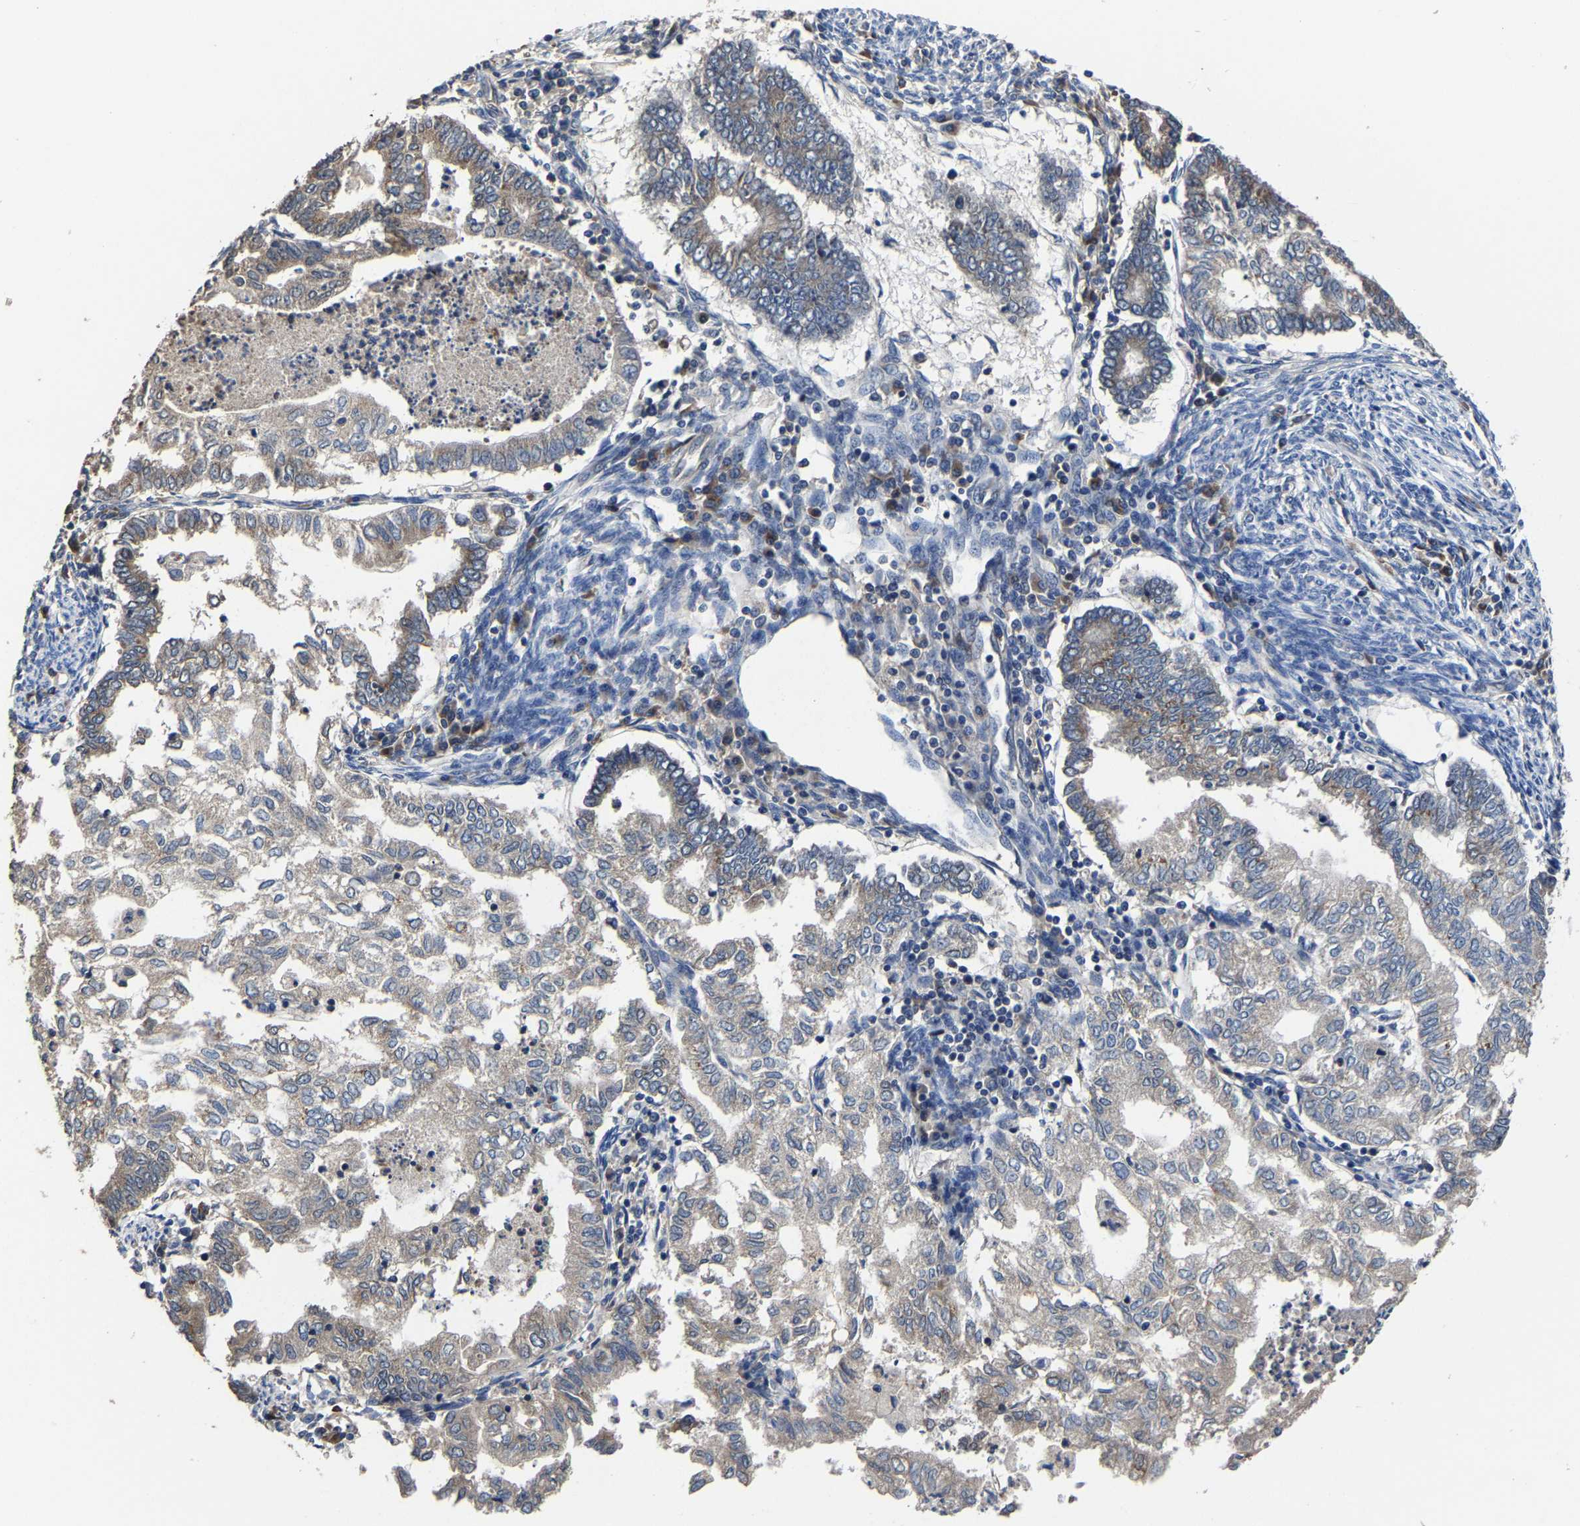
{"staining": {"intensity": "weak", "quantity": "25%-75%", "location": "cytoplasmic/membranous"}, "tissue": "endometrial cancer", "cell_type": "Tumor cells", "image_type": "cancer", "snomed": [{"axis": "morphology", "description": "Polyp, NOS"}, {"axis": "morphology", "description": "Adenocarcinoma, NOS"}, {"axis": "morphology", "description": "Adenoma, NOS"}, {"axis": "topography", "description": "Endometrium"}], "caption": "Immunohistochemistry (IHC) histopathology image of neoplastic tissue: polyp (endometrial) stained using immunohistochemistry reveals low levels of weak protein expression localized specifically in the cytoplasmic/membranous of tumor cells, appearing as a cytoplasmic/membranous brown color.", "gene": "EBAG9", "patient": {"sex": "female", "age": 79}}